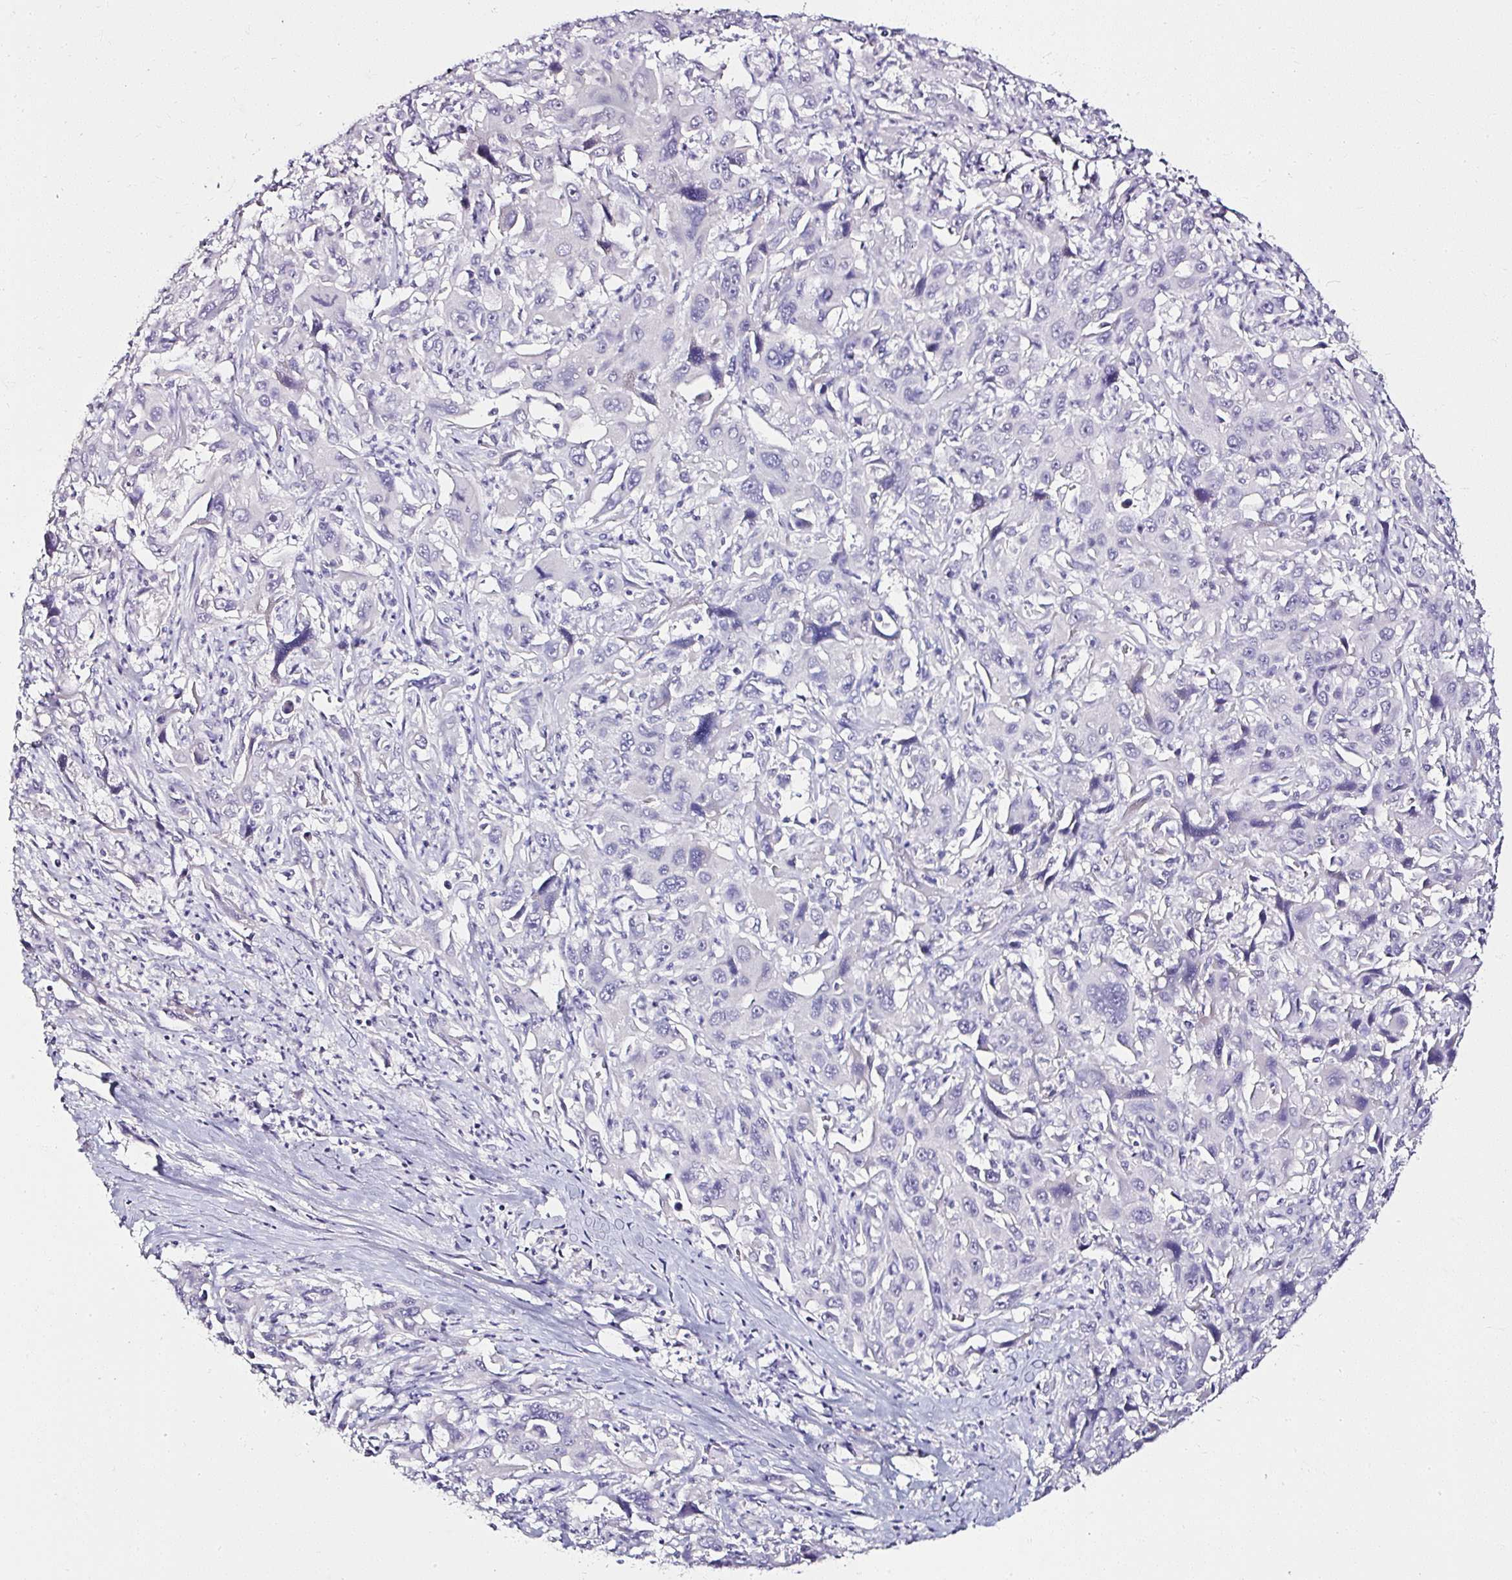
{"staining": {"intensity": "negative", "quantity": "none", "location": "none"}, "tissue": "liver cancer", "cell_type": "Tumor cells", "image_type": "cancer", "snomed": [{"axis": "morphology", "description": "Carcinoma, Hepatocellular, NOS"}, {"axis": "topography", "description": "Liver"}], "caption": "Photomicrograph shows no significant protein expression in tumor cells of liver cancer. (DAB IHC, high magnification).", "gene": "ATP2A1", "patient": {"sex": "male", "age": 63}}